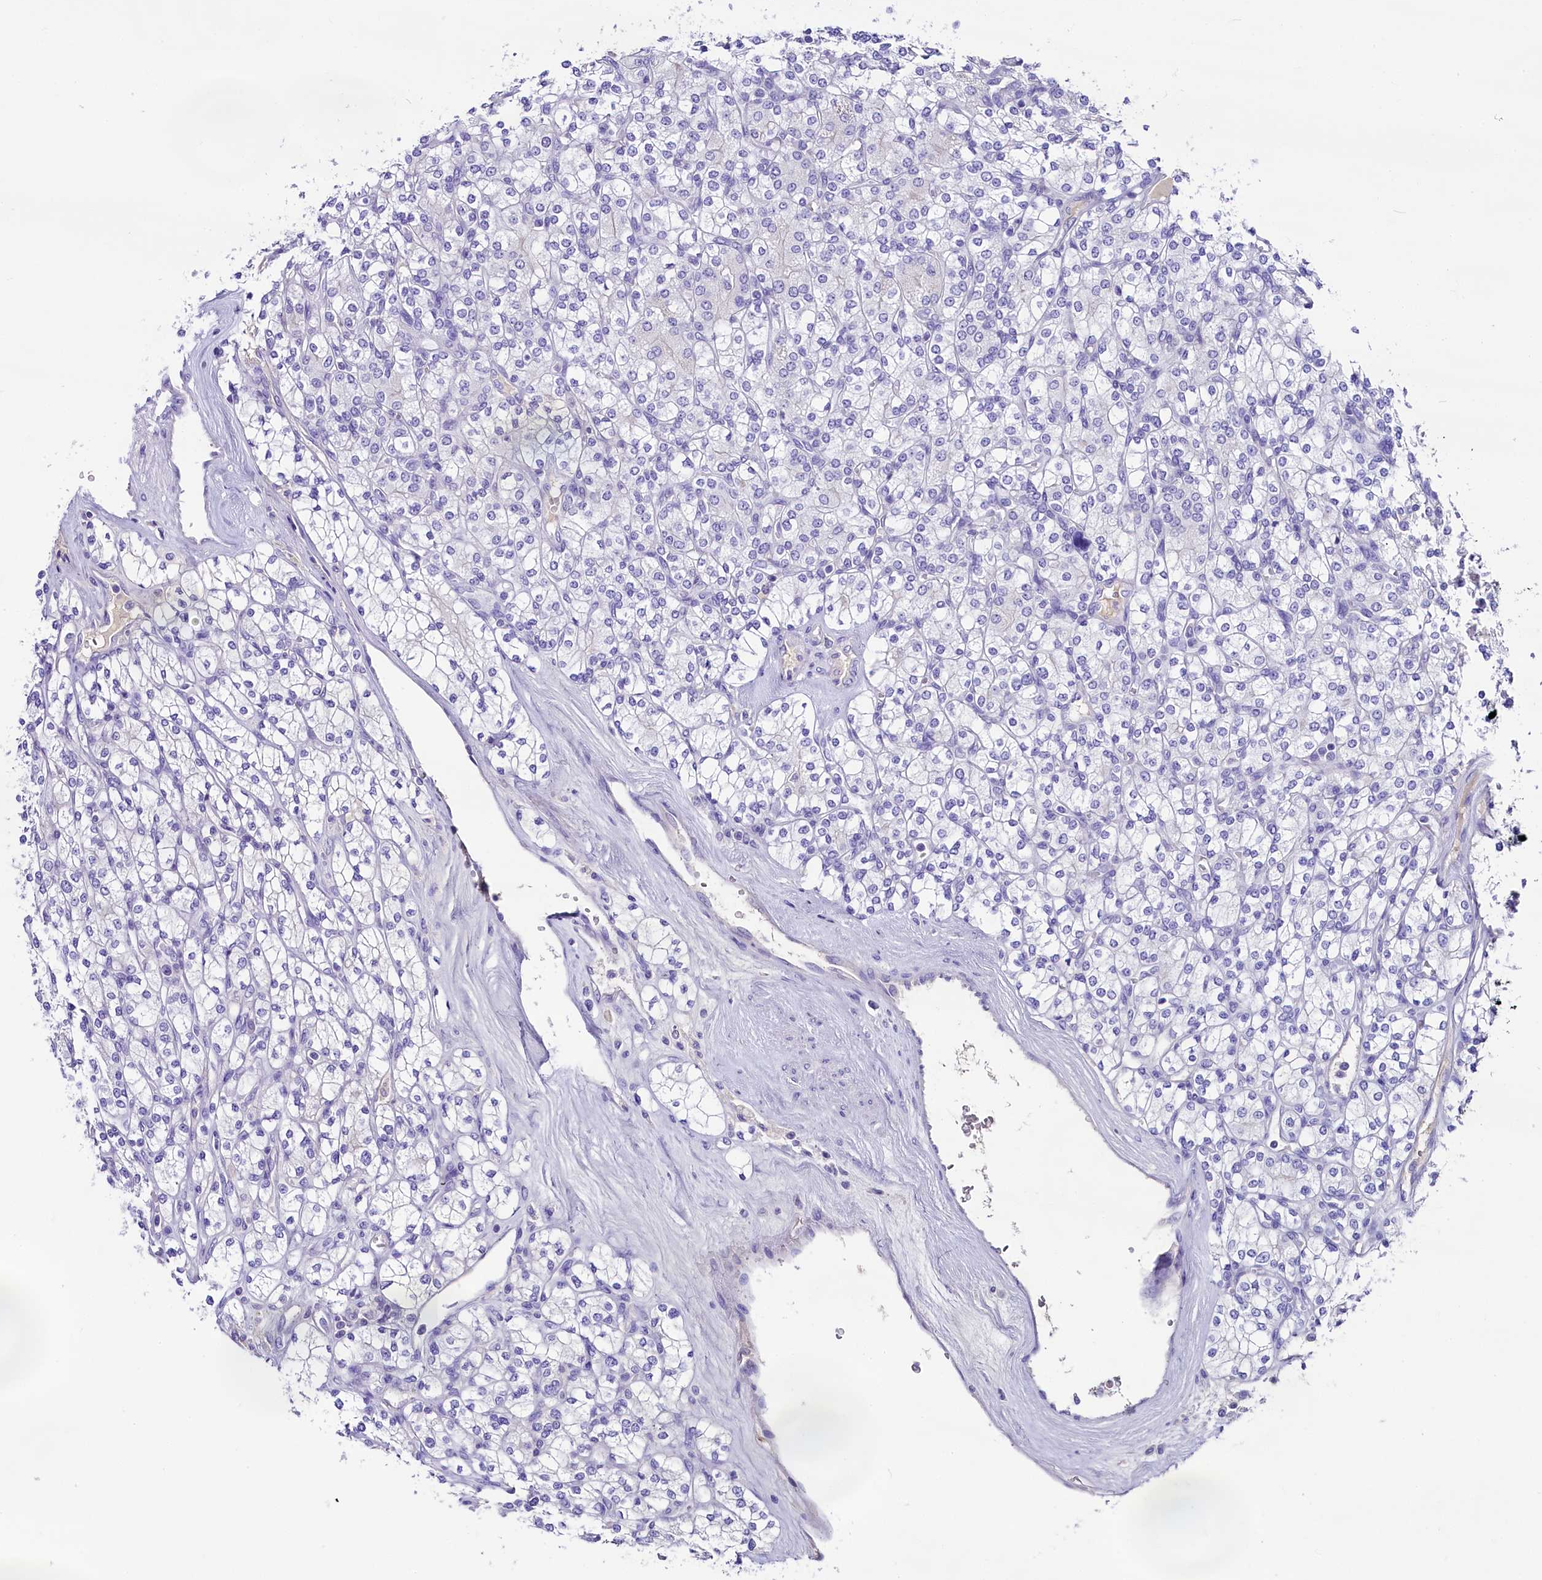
{"staining": {"intensity": "negative", "quantity": "none", "location": "none"}, "tissue": "renal cancer", "cell_type": "Tumor cells", "image_type": "cancer", "snomed": [{"axis": "morphology", "description": "Adenocarcinoma, NOS"}, {"axis": "topography", "description": "Kidney"}], "caption": "Immunohistochemistry (IHC) micrograph of neoplastic tissue: human renal cancer stained with DAB (3,3'-diaminobenzidine) displays no significant protein staining in tumor cells.", "gene": "SKIDA1", "patient": {"sex": "male", "age": 77}}